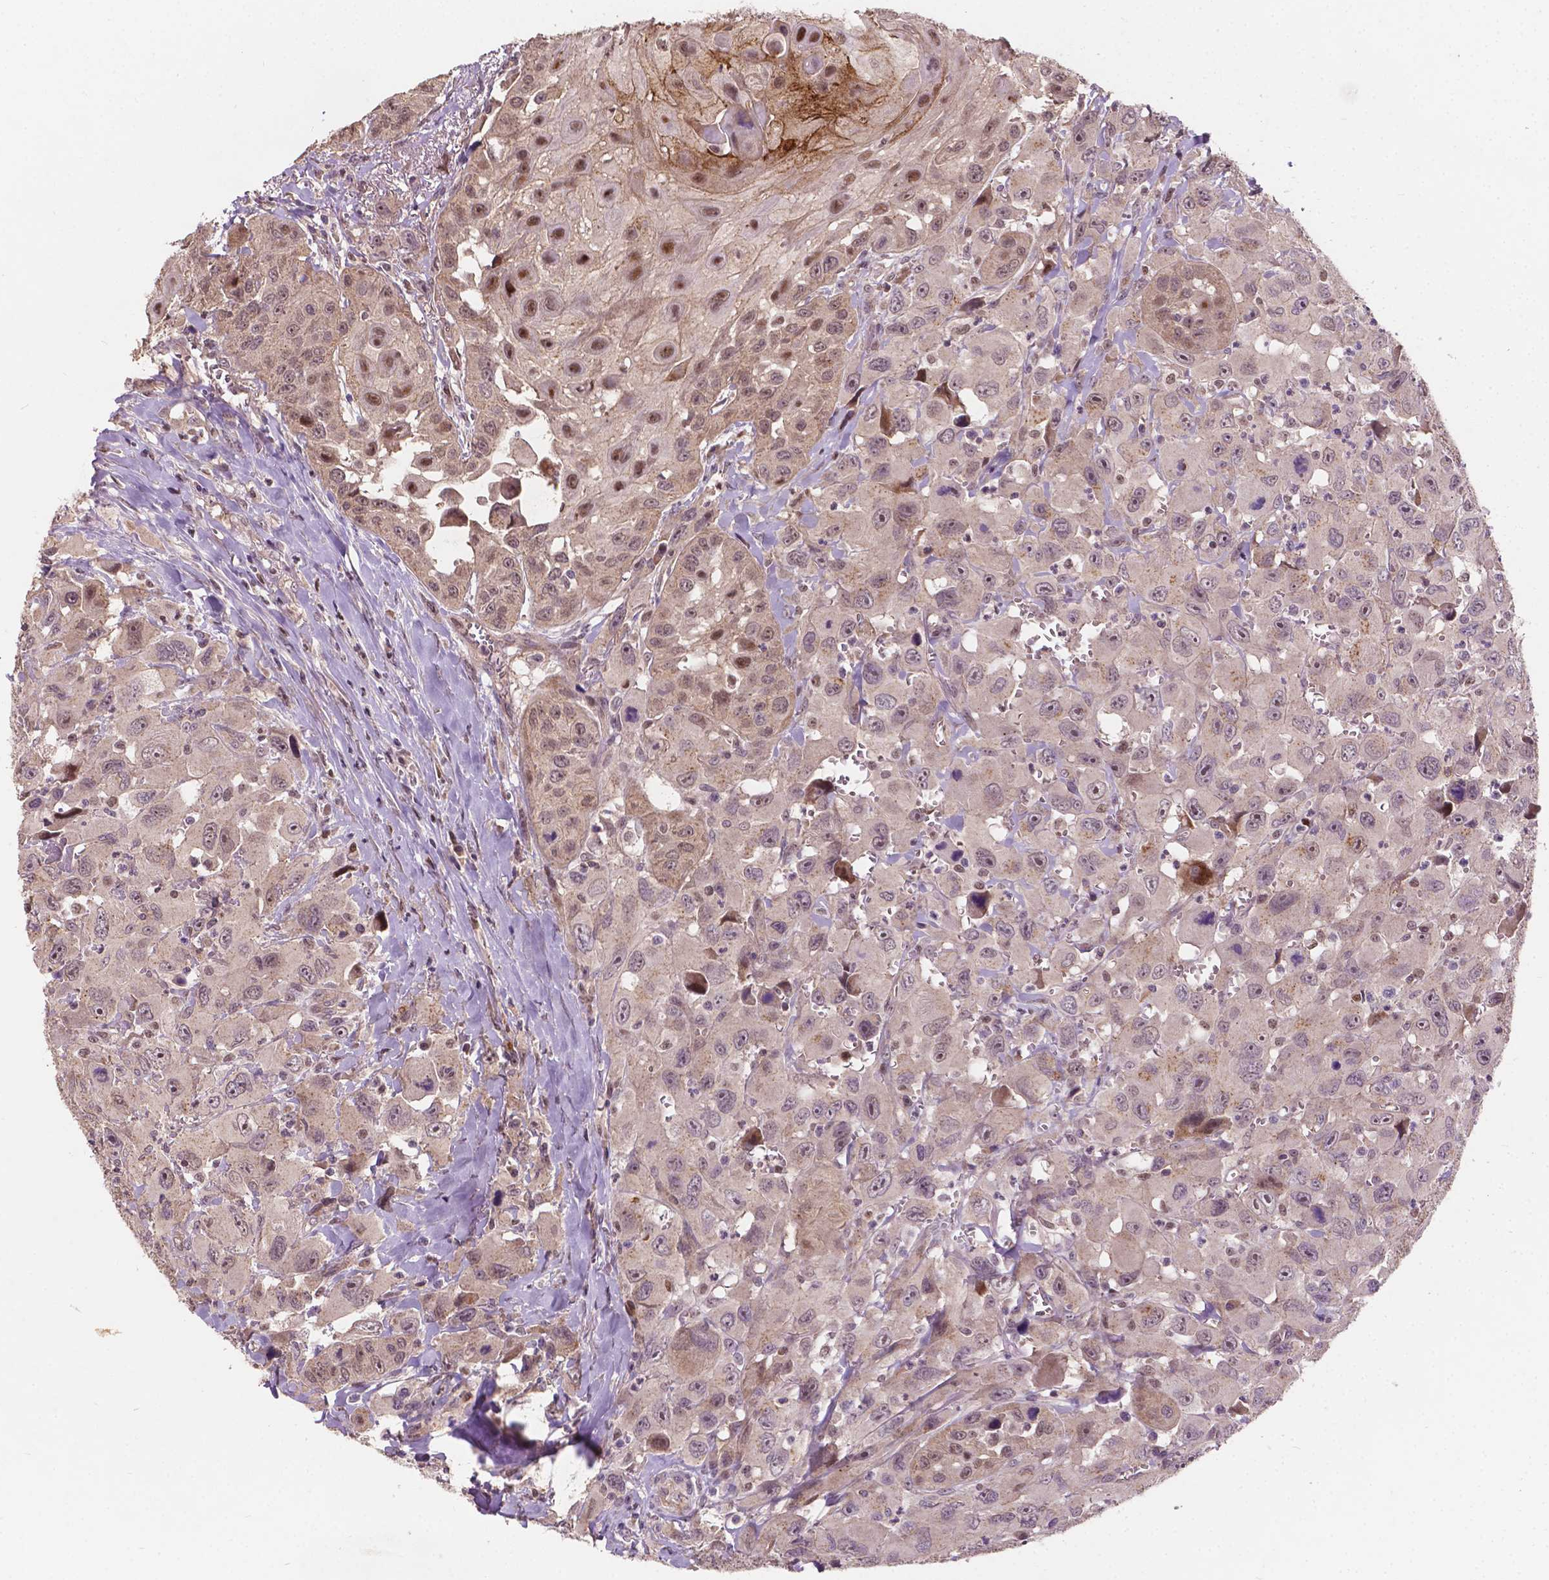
{"staining": {"intensity": "moderate", "quantity": "<25%", "location": "cytoplasmic/membranous,nuclear"}, "tissue": "head and neck cancer", "cell_type": "Tumor cells", "image_type": "cancer", "snomed": [{"axis": "morphology", "description": "Squamous cell carcinoma, NOS"}, {"axis": "morphology", "description": "Squamous cell carcinoma, metastatic, NOS"}, {"axis": "topography", "description": "Oral tissue"}, {"axis": "topography", "description": "Head-Neck"}], "caption": "Protein staining of head and neck cancer (metastatic squamous cell carcinoma) tissue shows moderate cytoplasmic/membranous and nuclear staining in about <25% of tumor cells.", "gene": "DUSP16", "patient": {"sex": "female", "age": 85}}